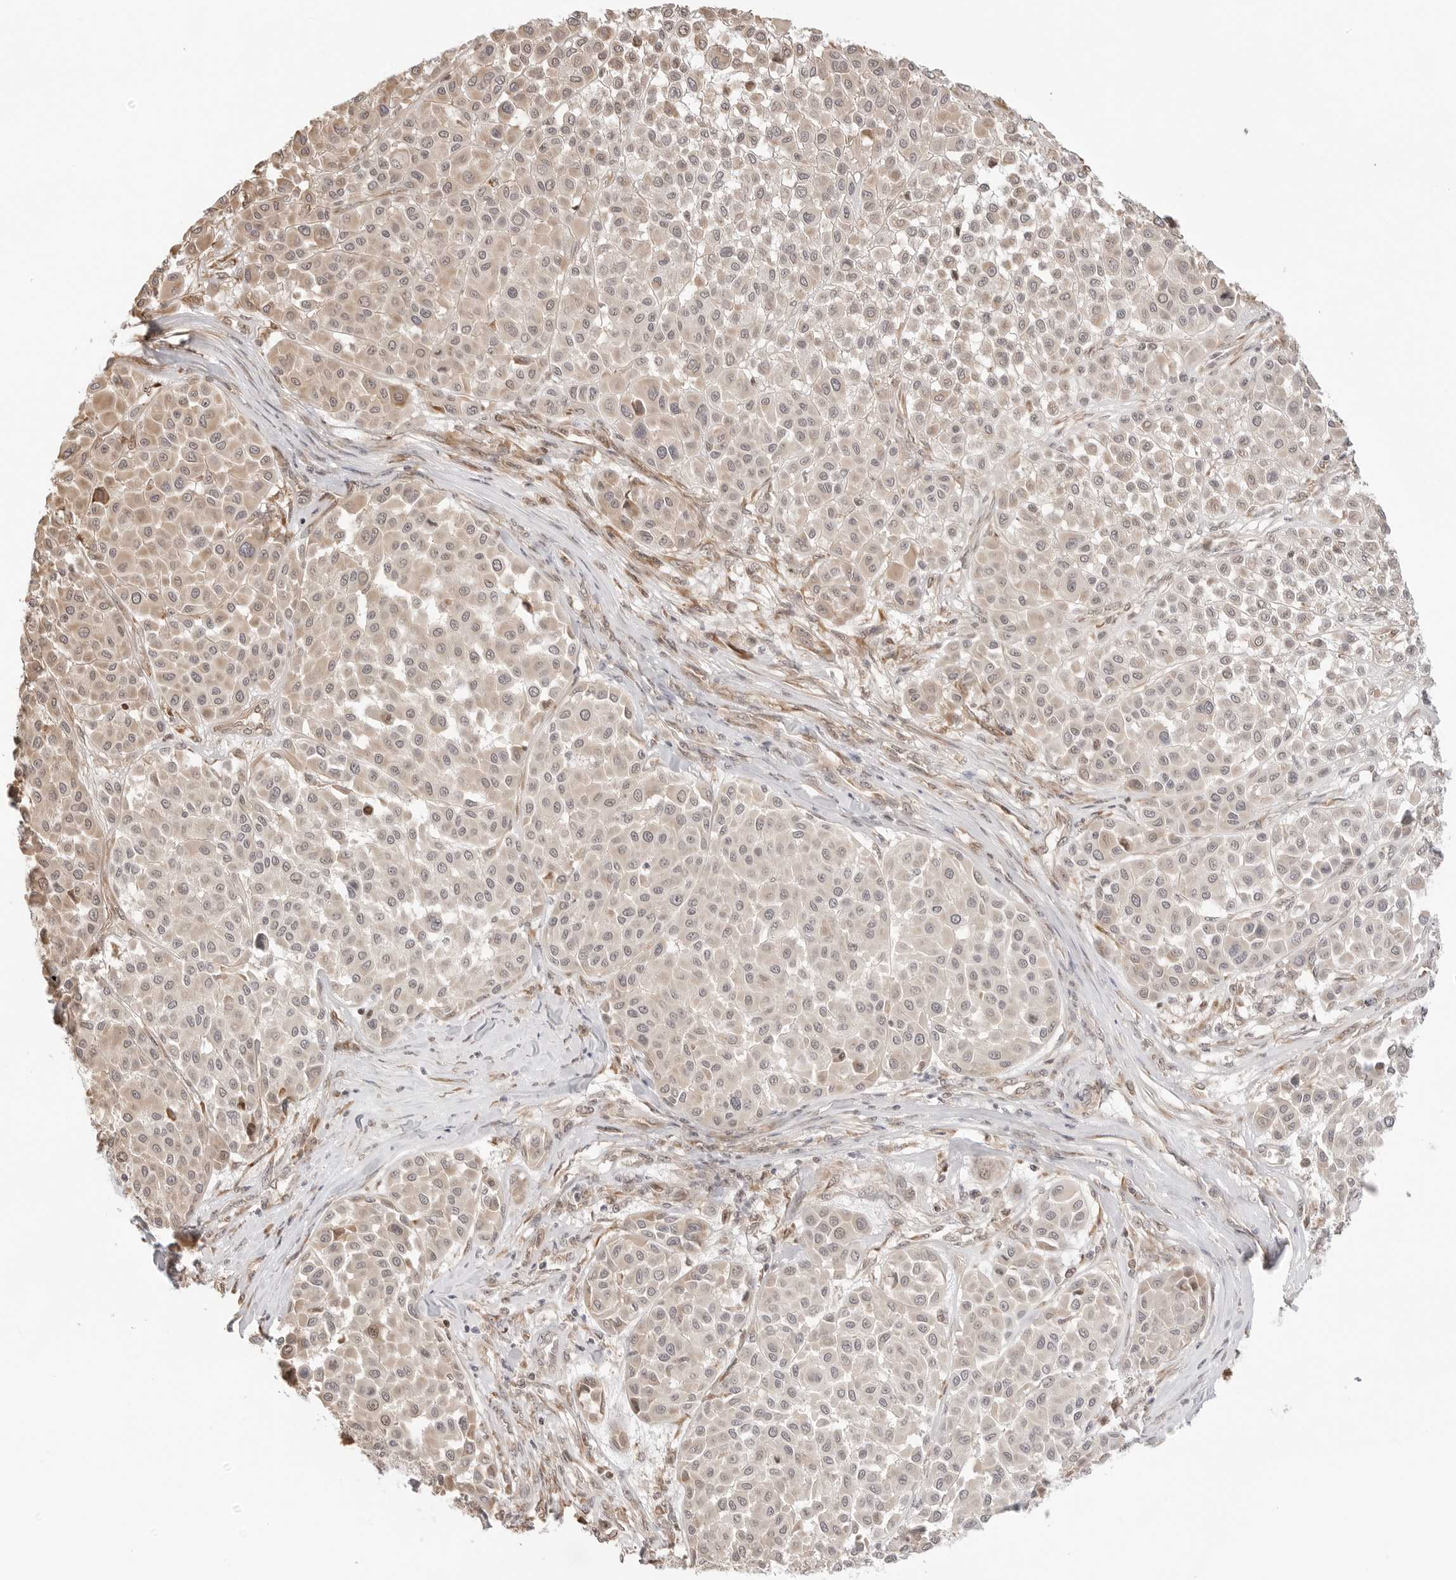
{"staining": {"intensity": "weak", "quantity": "<25%", "location": "cytoplasmic/membranous"}, "tissue": "melanoma", "cell_type": "Tumor cells", "image_type": "cancer", "snomed": [{"axis": "morphology", "description": "Malignant melanoma, Metastatic site"}, {"axis": "topography", "description": "Soft tissue"}], "caption": "The image shows no significant expression in tumor cells of melanoma.", "gene": "FKBP14", "patient": {"sex": "male", "age": 41}}